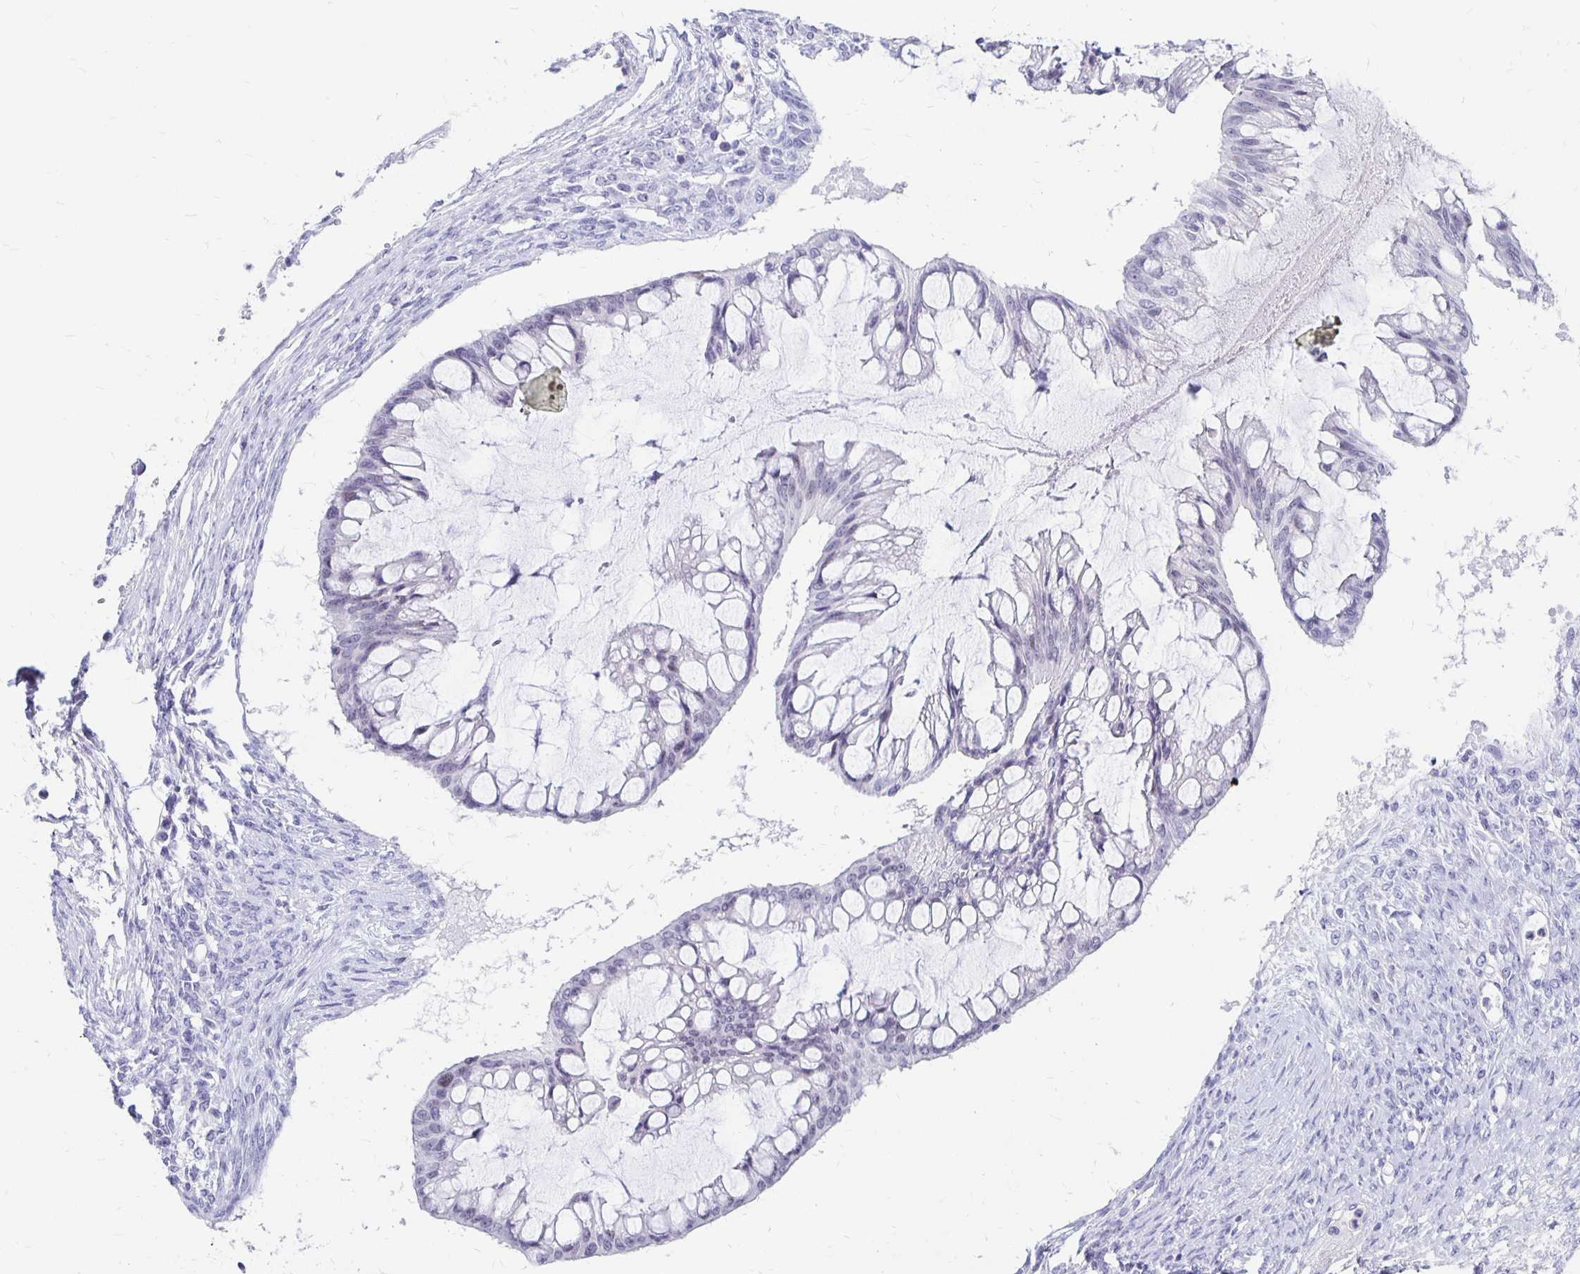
{"staining": {"intensity": "negative", "quantity": "none", "location": "none"}, "tissue": "ovarian cancer", "cell_type": "Tumor cells", "image_type": "cancer", "snomed": [{"axis": "morphology", "description": "Cystadenocarcinoma, mucinous, NOS"}, {"axis": "topography", "description": "Ovary"}], "caption": "Tumor cells are negative for brown protein staining in mucinous cystadenocarcinoma (ovarian).", "gene": "SYT2", "patient": {"sex": "female", "age": 73}}